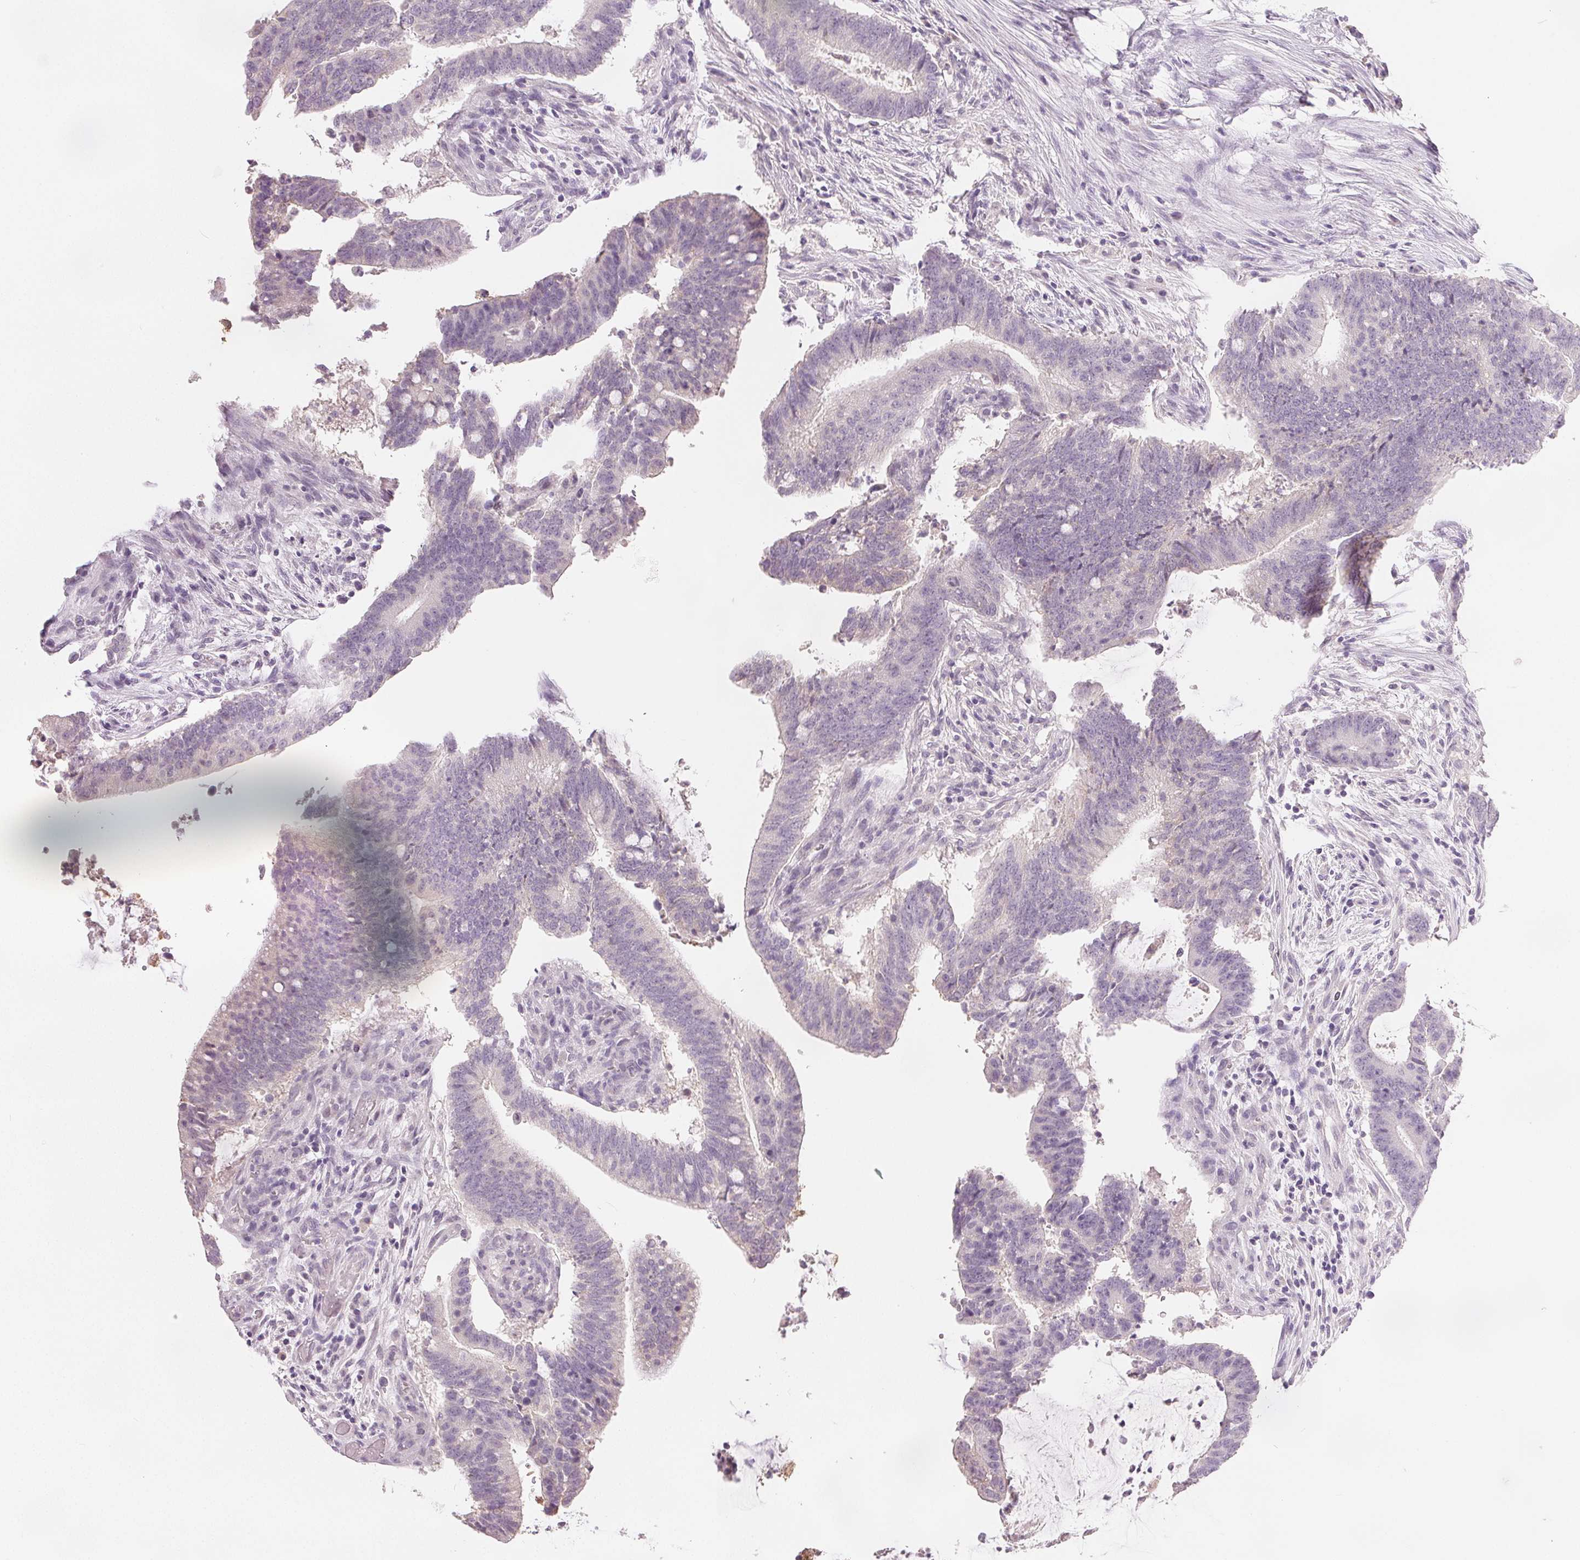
{"staining": {"intensity": "negative", "quantity": "none", "location": "none"}, "tissue": "colorectal cancer", "cell_type": "Tumor cells", "image_type": "cancer", "snomed": [{"axis": "morphology", "description": "Adenocarcinoma, NOS"}, {"axis": "topography", "description": "Colon"}], "caption": "Human colorectal adenocarcinoma stained for a protein using immunohistochemistry (IHC) exhibits no positivity in tumor cells.", "gene": "CA12", "patient": {"sex": "female", "age": 43}}